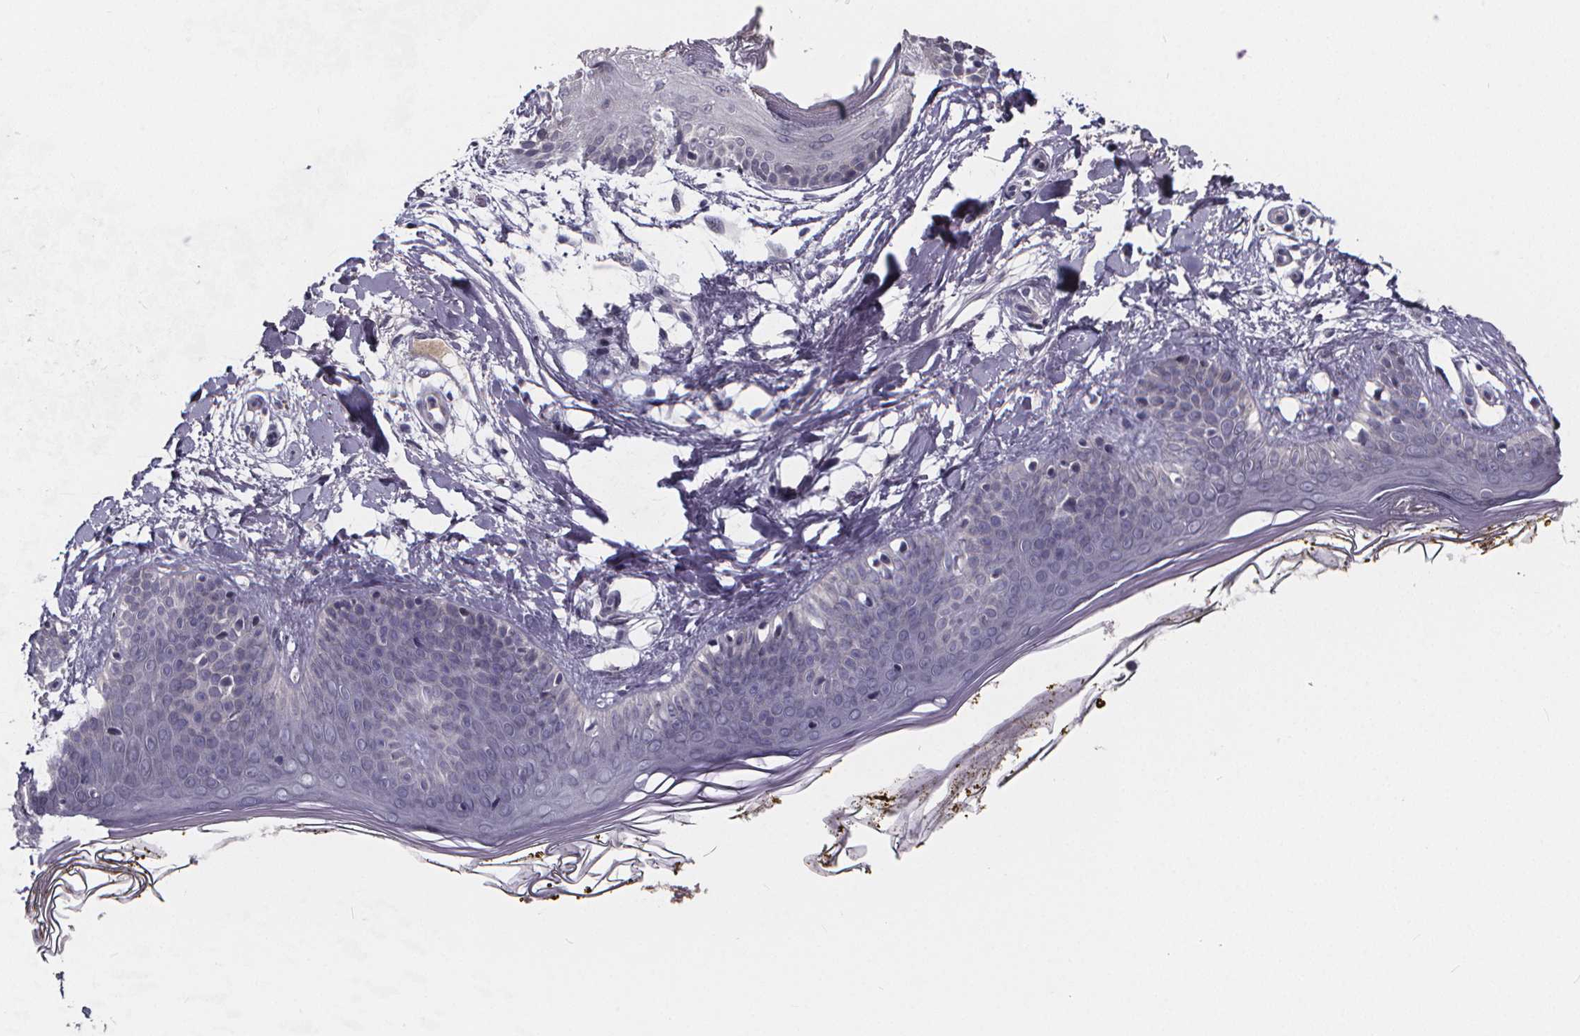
{"staining": {"intensity": "negative", "quantity": "none", "location": "none"}, "tissue": "skin", "cell_type": "Fibroblasts", "image_type": "normal", "snomed": [{"axis": "morphology", "description": "Normal tissue, NOS"}, {"axis": "topography", "description": "Skin"}], "caption": "This is a micrograph of IHC staining of unremarkable skin, which shows no expression in fibroblasts.", "gene": "AGT", "patient": {"sex": "female", "age": 34}}